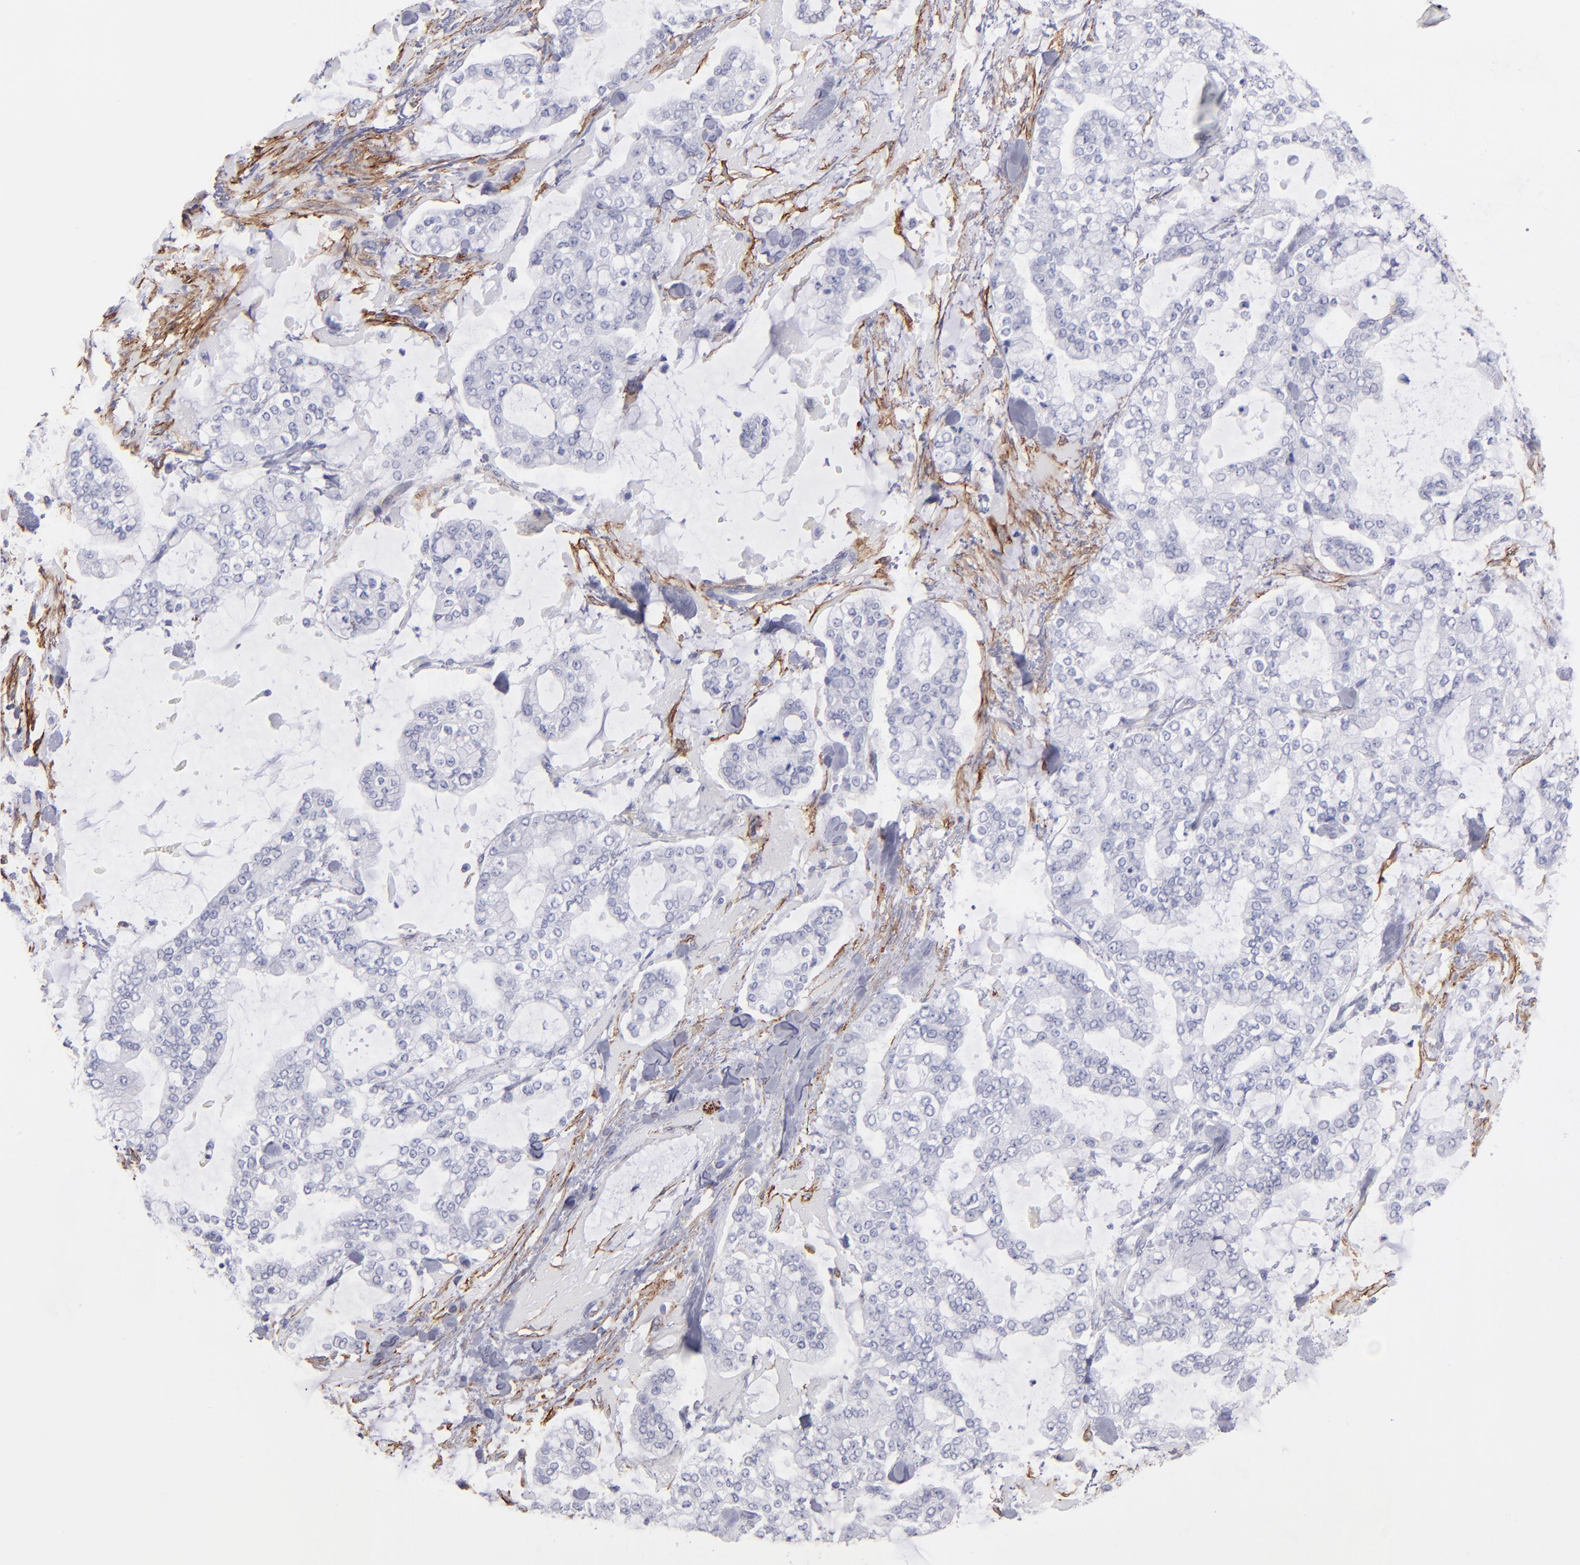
{"staining": {"intensity": "negative", "quantity": "none", "location": "none"}, "tissue": "stomach cancer", "cell_type": "Tumor cells", "image_type": "cancer", "snomed": [{"axis": "morphology", "description": "Normal tissue, NOS"}, {"axis": "morphology", "description": "Adenocarcinoma, NOS"}, {"axis": "topography", "description": "Stomach, upper"}, {"axis": "topography", "description": "Stomach"}], "caption": "A photomicrograph of stomach cancer stained for a protein reveals no brown staining in tumor cells.", "gene": "AHNAK2", "patient": {"sex": "male", "age": 76}}